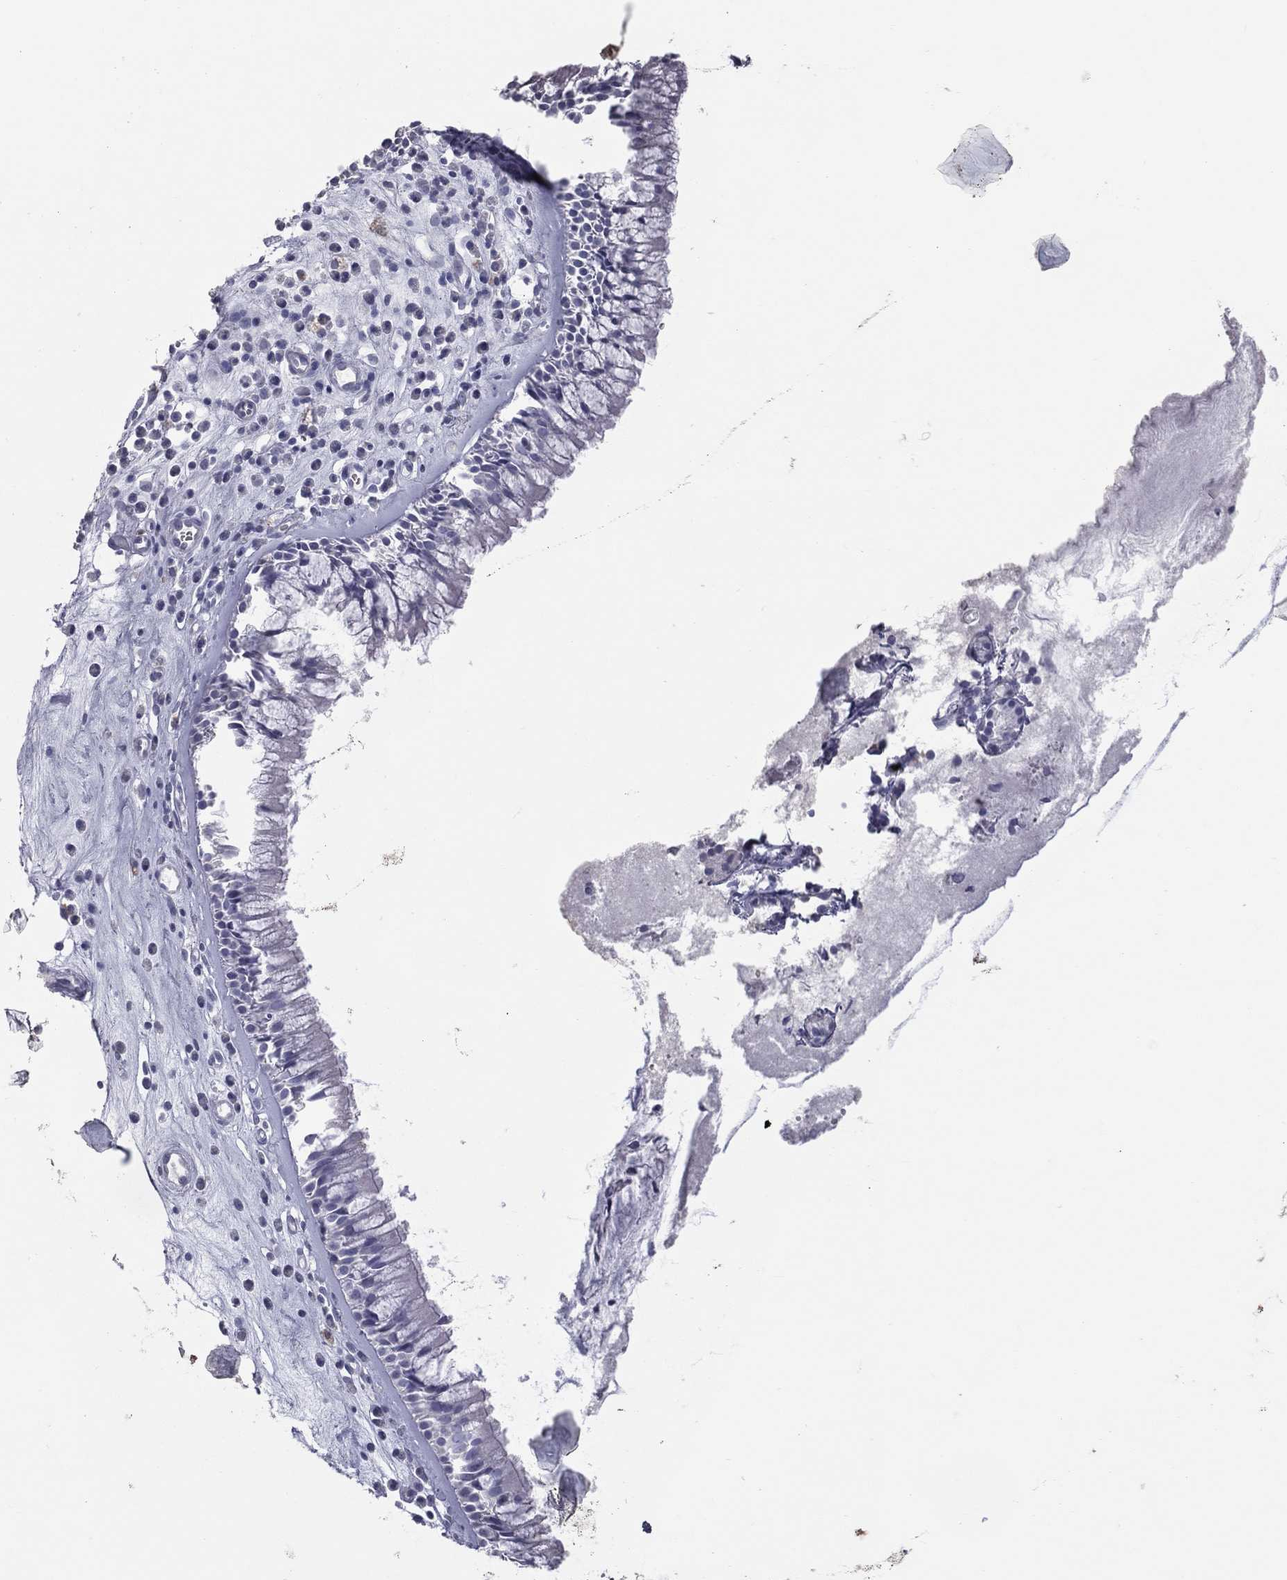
{"staining": {"intensity": "negative", "quantity": "none", "location": "none"}, "tissue": "nasopharynx", "cell_type": "Respiratory epithelial cells", "image_type": "normal", "snomed": [{"axis": "morphology", "description": "Normal tissue, NOS"}, {"axis": "topography", "description": "Nasopharynx"}], "caption": "A micrograph of human nasopharynx is negative for staining in respiratory epithelial cells. (IHC, brightfield microscopy, high magnification).", "gene": "ESX1", "patient": {"sex": "male", "age": 57}}